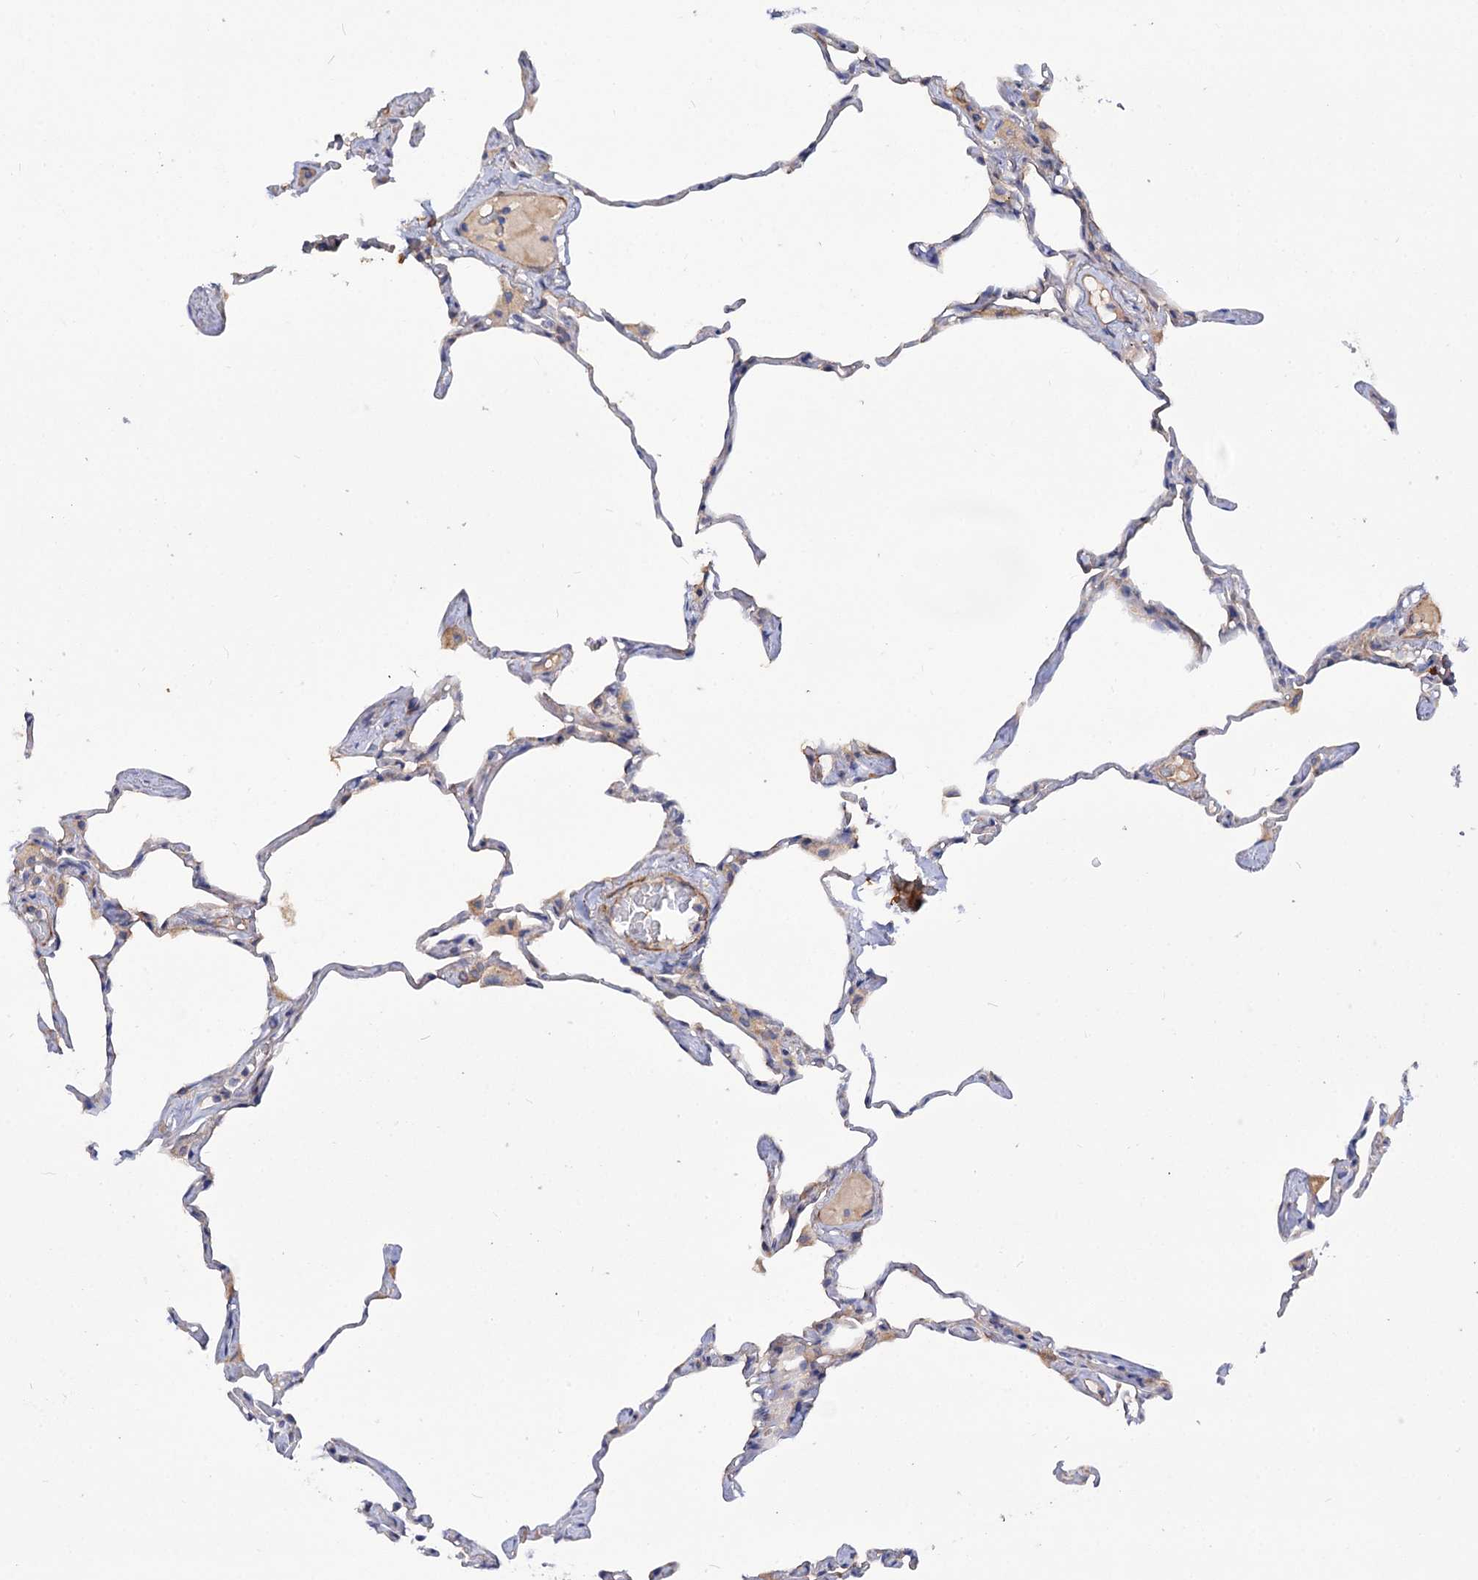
{"staining": {"intensity": "negative", "quantity": "none", "location": "none"}, "tissue": "lung", "cell_type": "Alveolar cells", "image_type": "normal", "snomed": [{"axis": "morphology", "description": "Normal tissue, NOS"}, {"axis": "topography", "description": "Lung"}], "caption": "This is an IHC micrograph of unremarkable lung. There is no expression in alveolar cells.", "gene": "NUDCD2", "patient": {"sex": "male", "age": 65}}